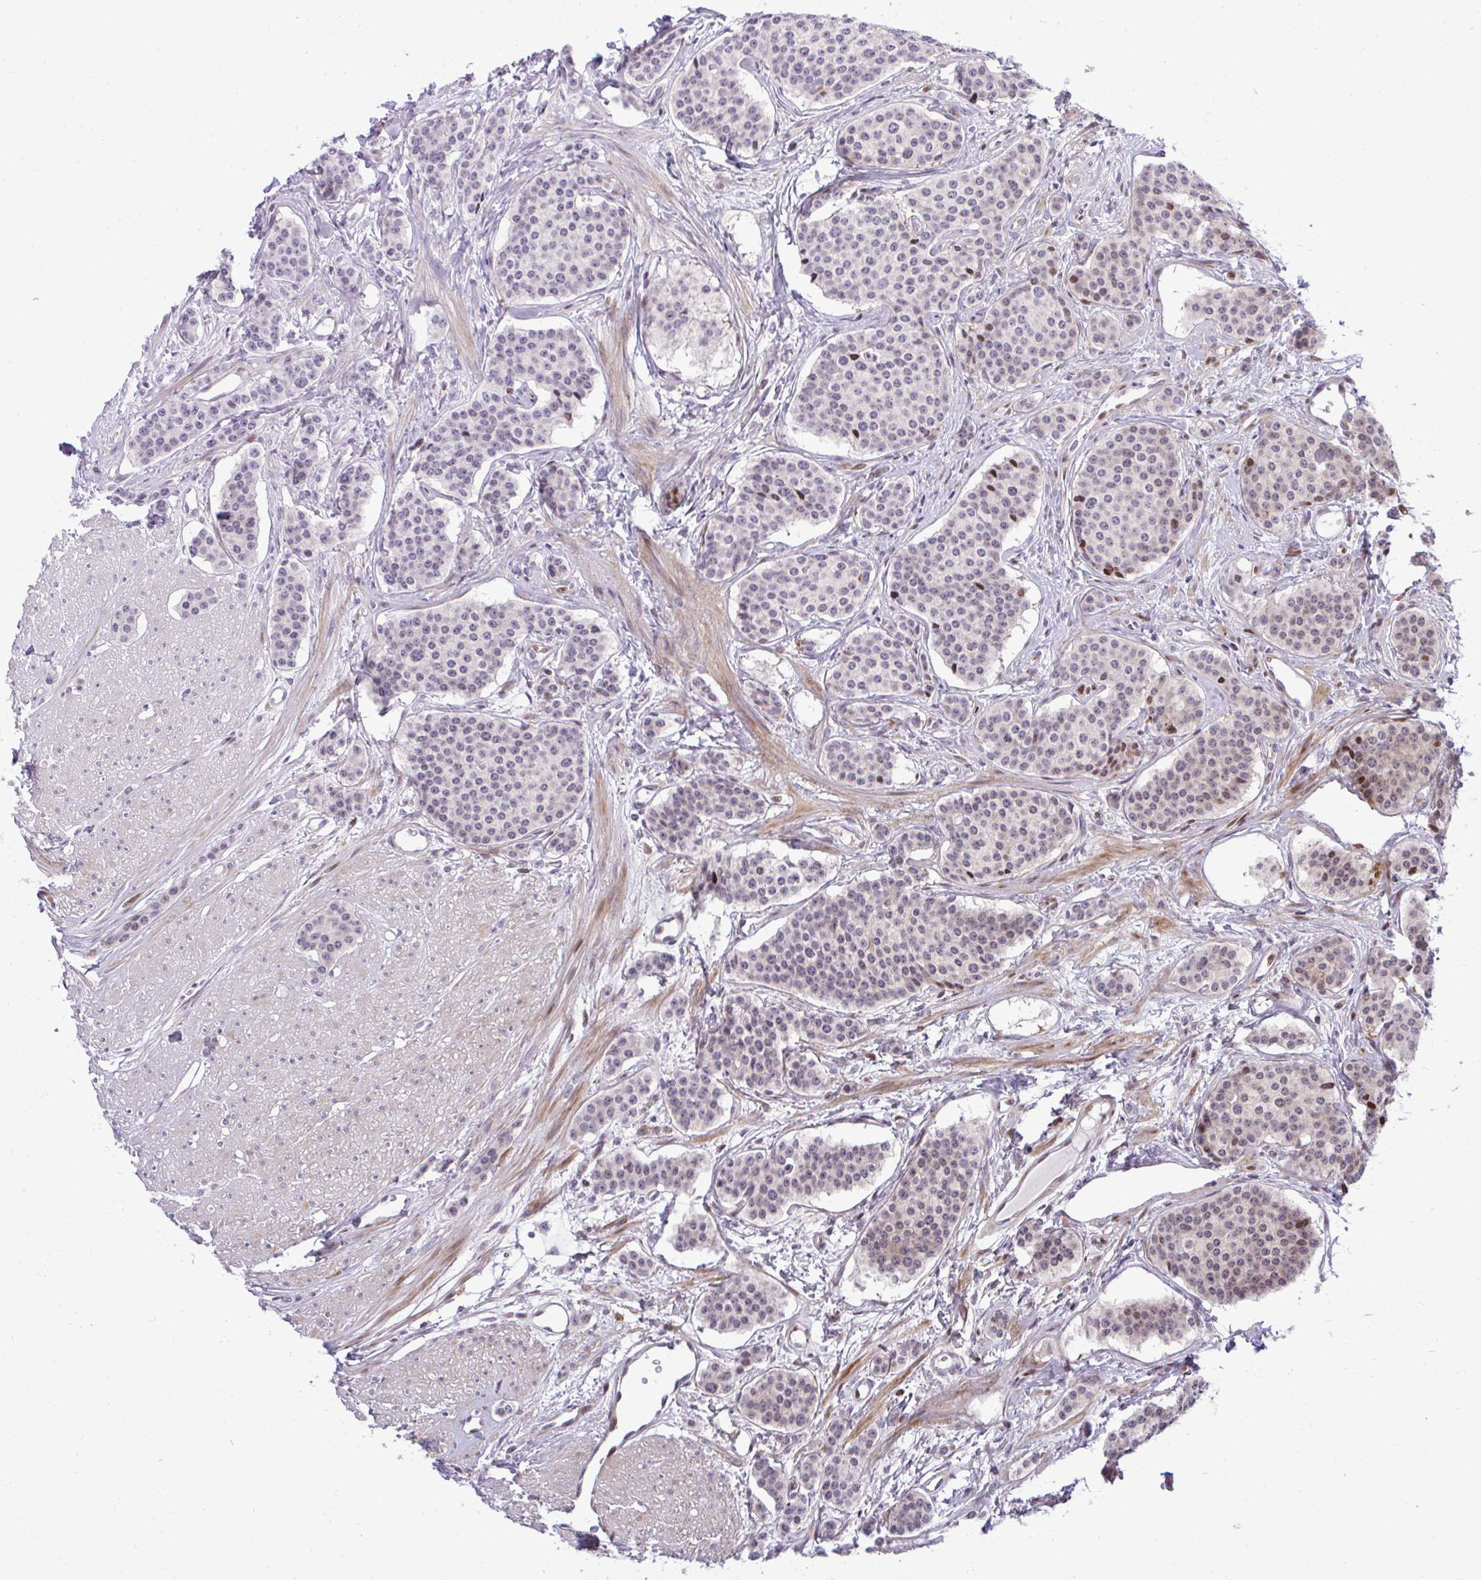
{"staining": {"intensity": "moderate", "quantity": "<25%", "location": "nuclear"}, "tissue": "carcinoid", "cell_type": "Tumor cells", "image_type": "cancer", "snomed": [{"axis": "morphology", "description": "Carcinoid, malignant, NOS"}, {"axis": "topography", "description": "Small intestine"}], "caption": "This histopathology image demonstrates carcinoid stained with IHC to label a protein in brown. The nuclear of tumor cells show moderate positivity for the protein. Nuclei are counter-stained blue.", "gene": "CASTOR2", "patient": {"sex": "female", "age": 64}}